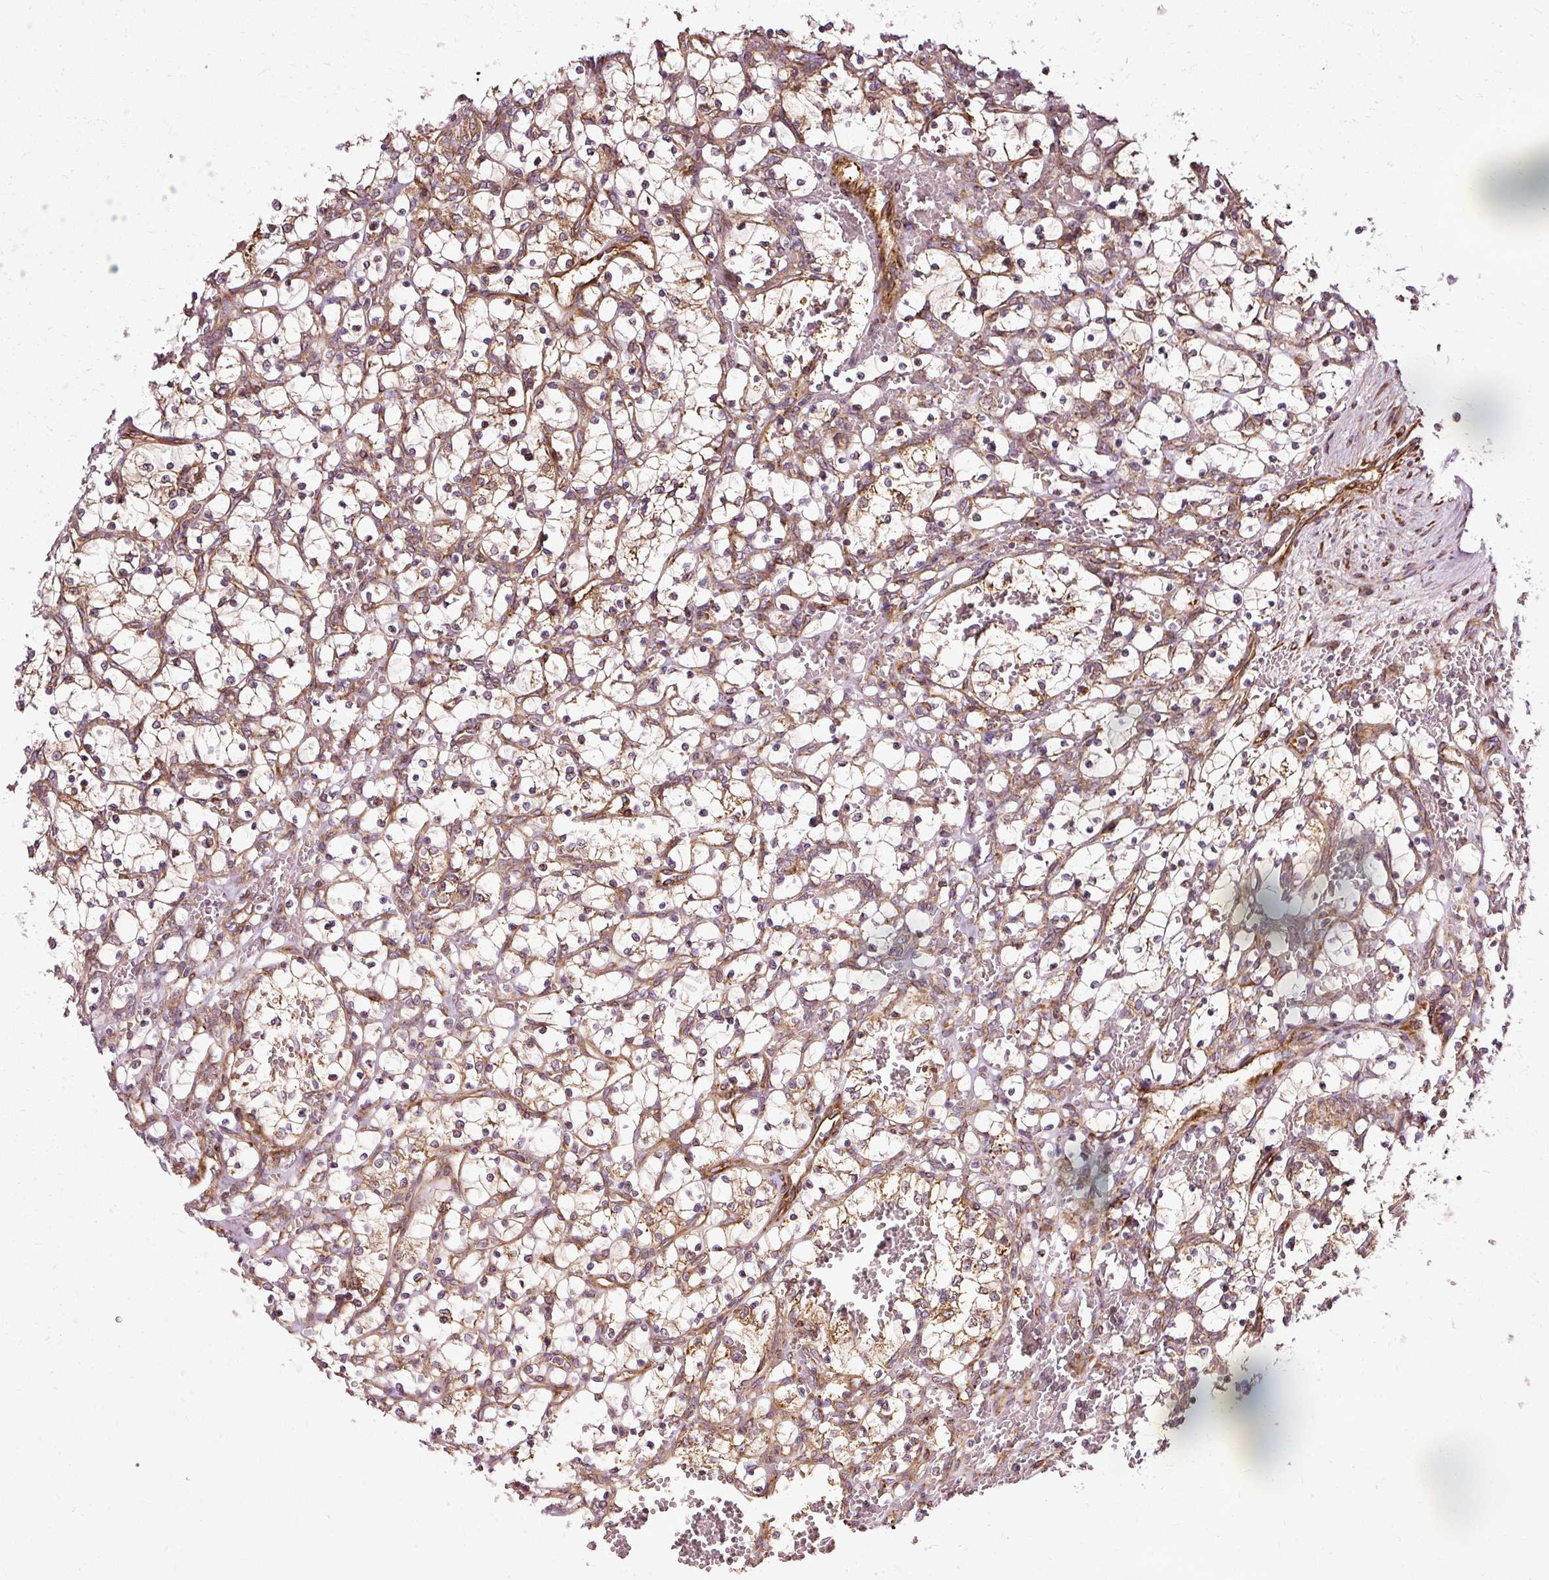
{"staining": {"intensity": "weak", "quantity": "25%-75%", "location": "cytoplasmic/membranous"}, "tissue": "renal cancer", "cell_type": "Tumor cells", "image_type": "cancer", "snomed": [{"axis": "morphology", "description": "Adenocarcinoma, NOS"}, {"axis": "topography", "description": "Kidney"}], "caption": "Immunohistochemistry (IHC) of human renal cancer (adenocarcinoma) reveals low levels of weak cytoplasmic/membranous expression in approximately 25%-75% of tumor cells. The staining is performed using DAB brown chromogen to label protein expression. The nuclei are counter-stained blue using hematoxylin.", "gene": "ISCU", "patient": {"sex": "female", "age": 69}}